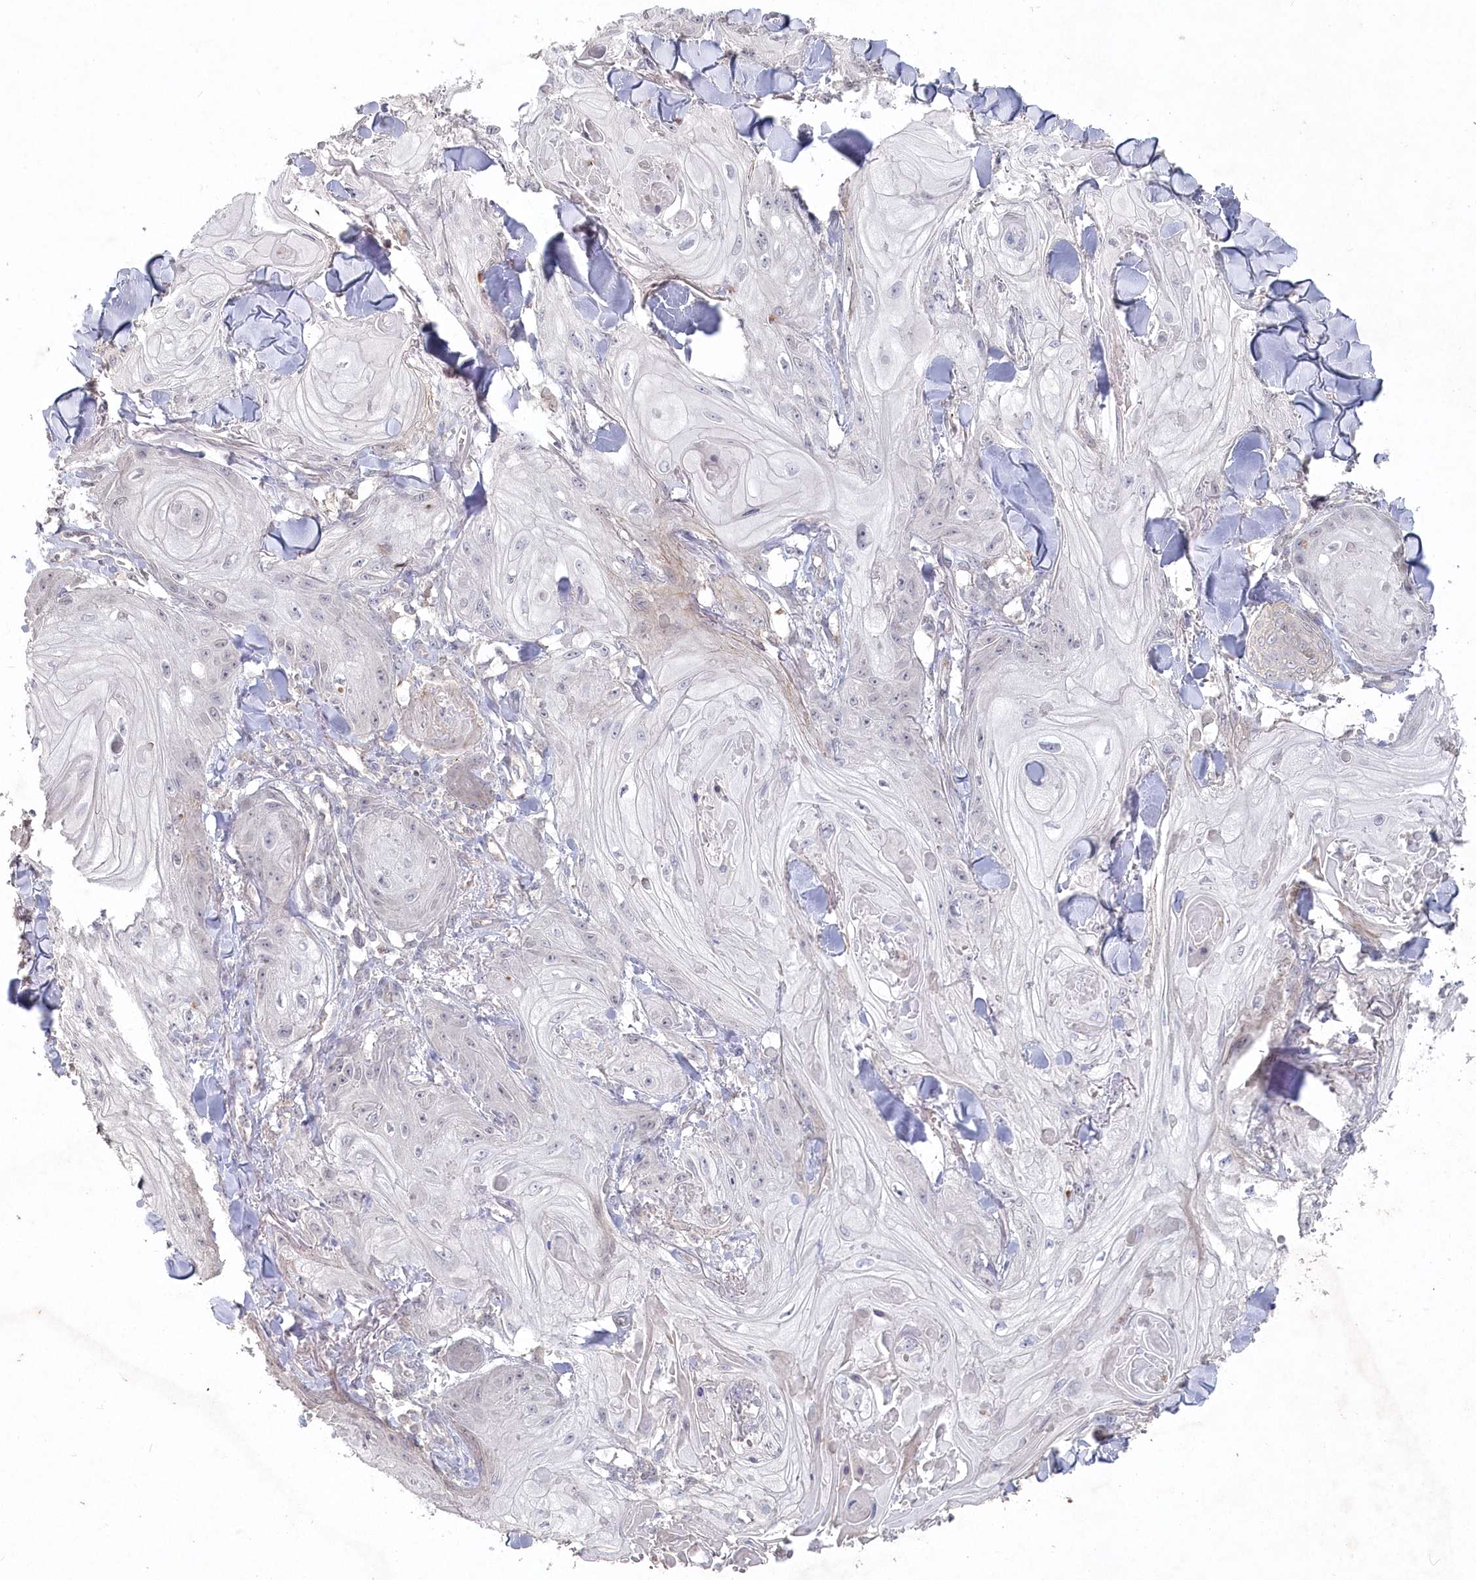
{"staining": {"intensity": "negative", "quantity": "none", "location": "none"}, "tissue": "skin cancer", "cell_type": "Tumor cells", "image_type": "cancer", "snomed": [{"axis": "morphology", "description": "Squamous cell carcinoma, NOS"}, {"axis": "topography", "description": "Skin"}], "caption": "Protein analysis of skin cancer demonstrates no significant expression in tumor cells.", "gene": "TGFBRAP1", "patient": {"sex": "male", "age": 74}}